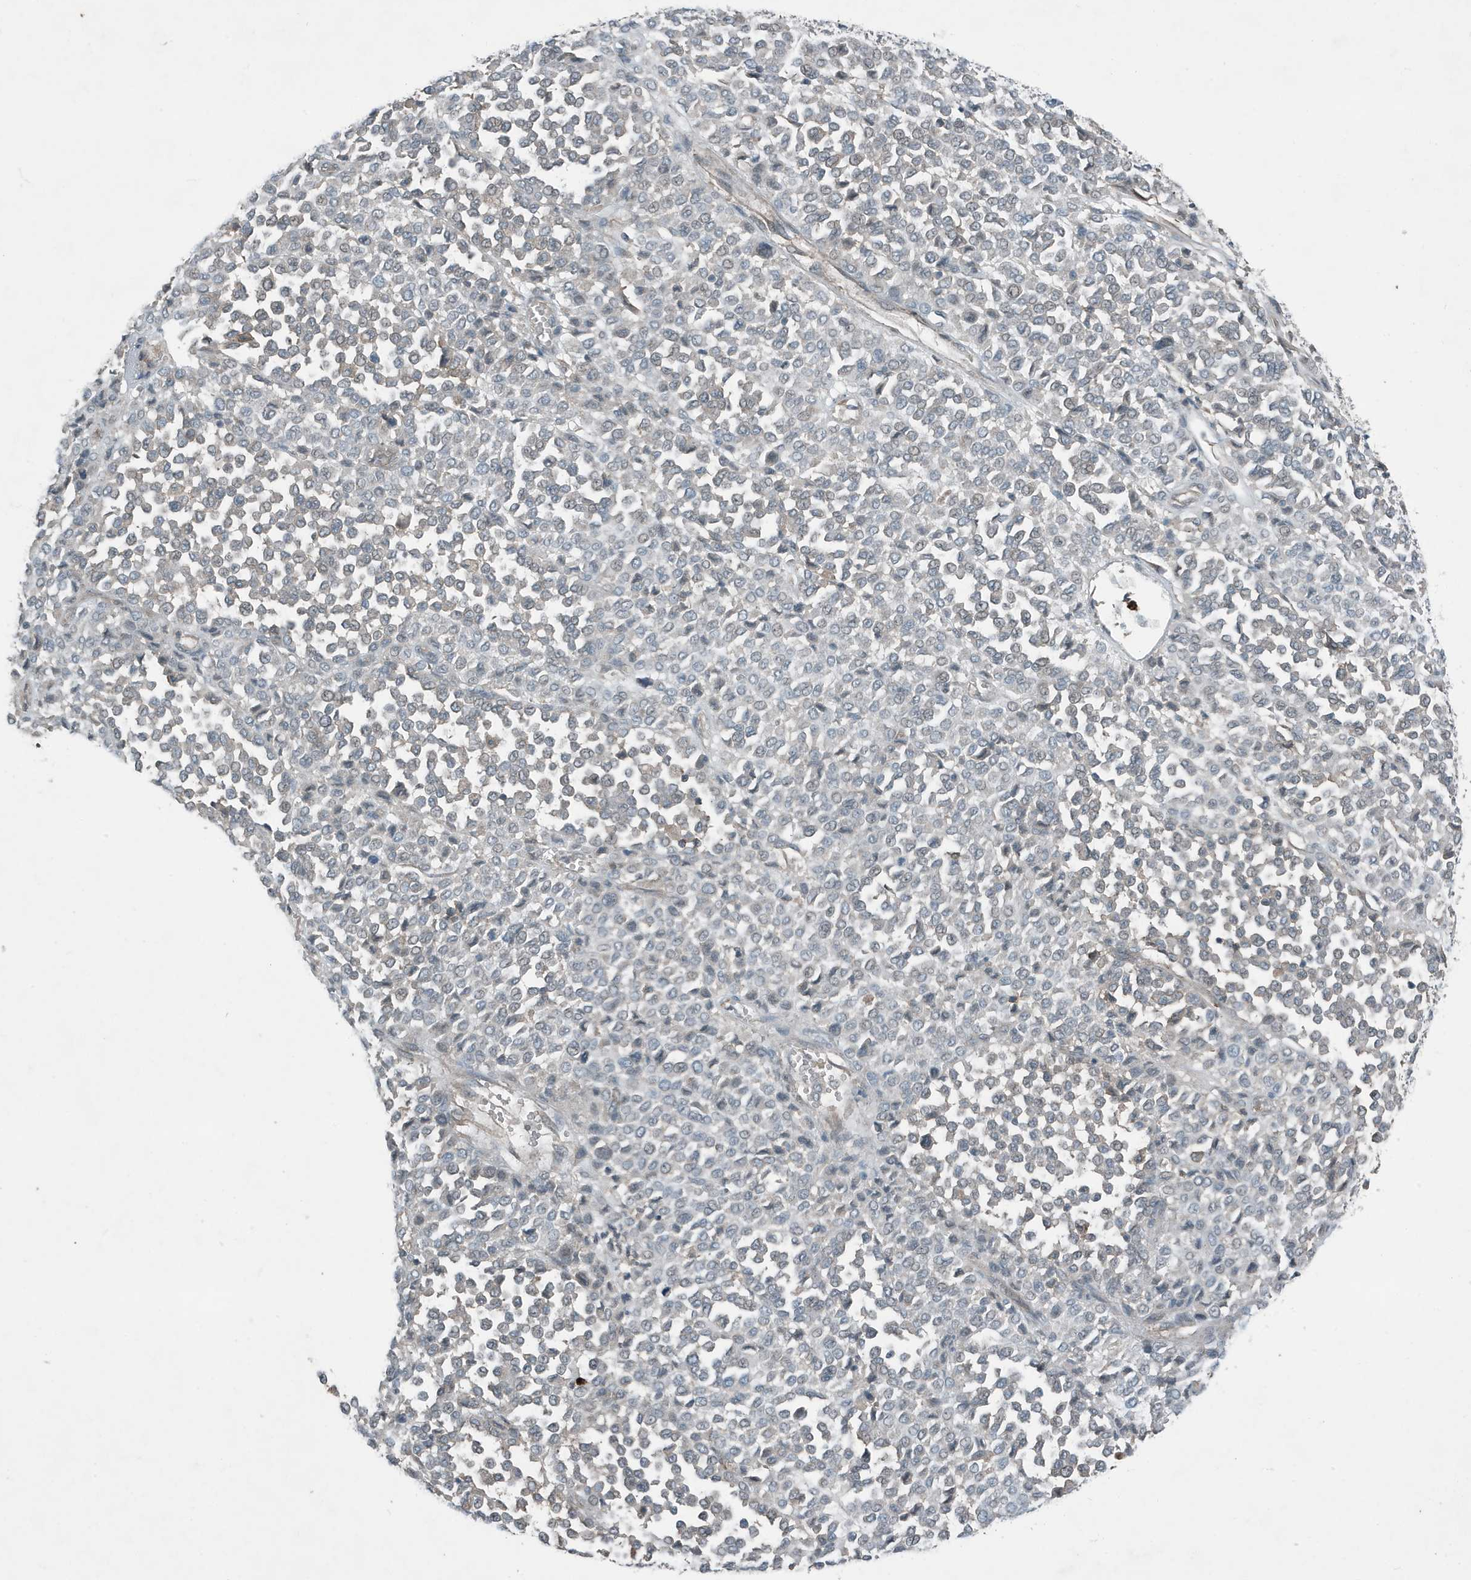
{"staining": {"intensity": "negative", "quantity": "none", "location": "none"}, "tissue": "melanoma", "cell_type": "Tumor cells", "image_type": "cancer", "snomed": [{"axis": "morphology", "description": "Malignant melanoma, Metastatic site"}, {"axis": "topography", "description": "Pancreas"}], "caption": "Melanoma was stained to show a protein in brown. There is no significant staining in tumor cells.", "gene": "DAPP1", "patient": {"sex": "female", "age": 30}}